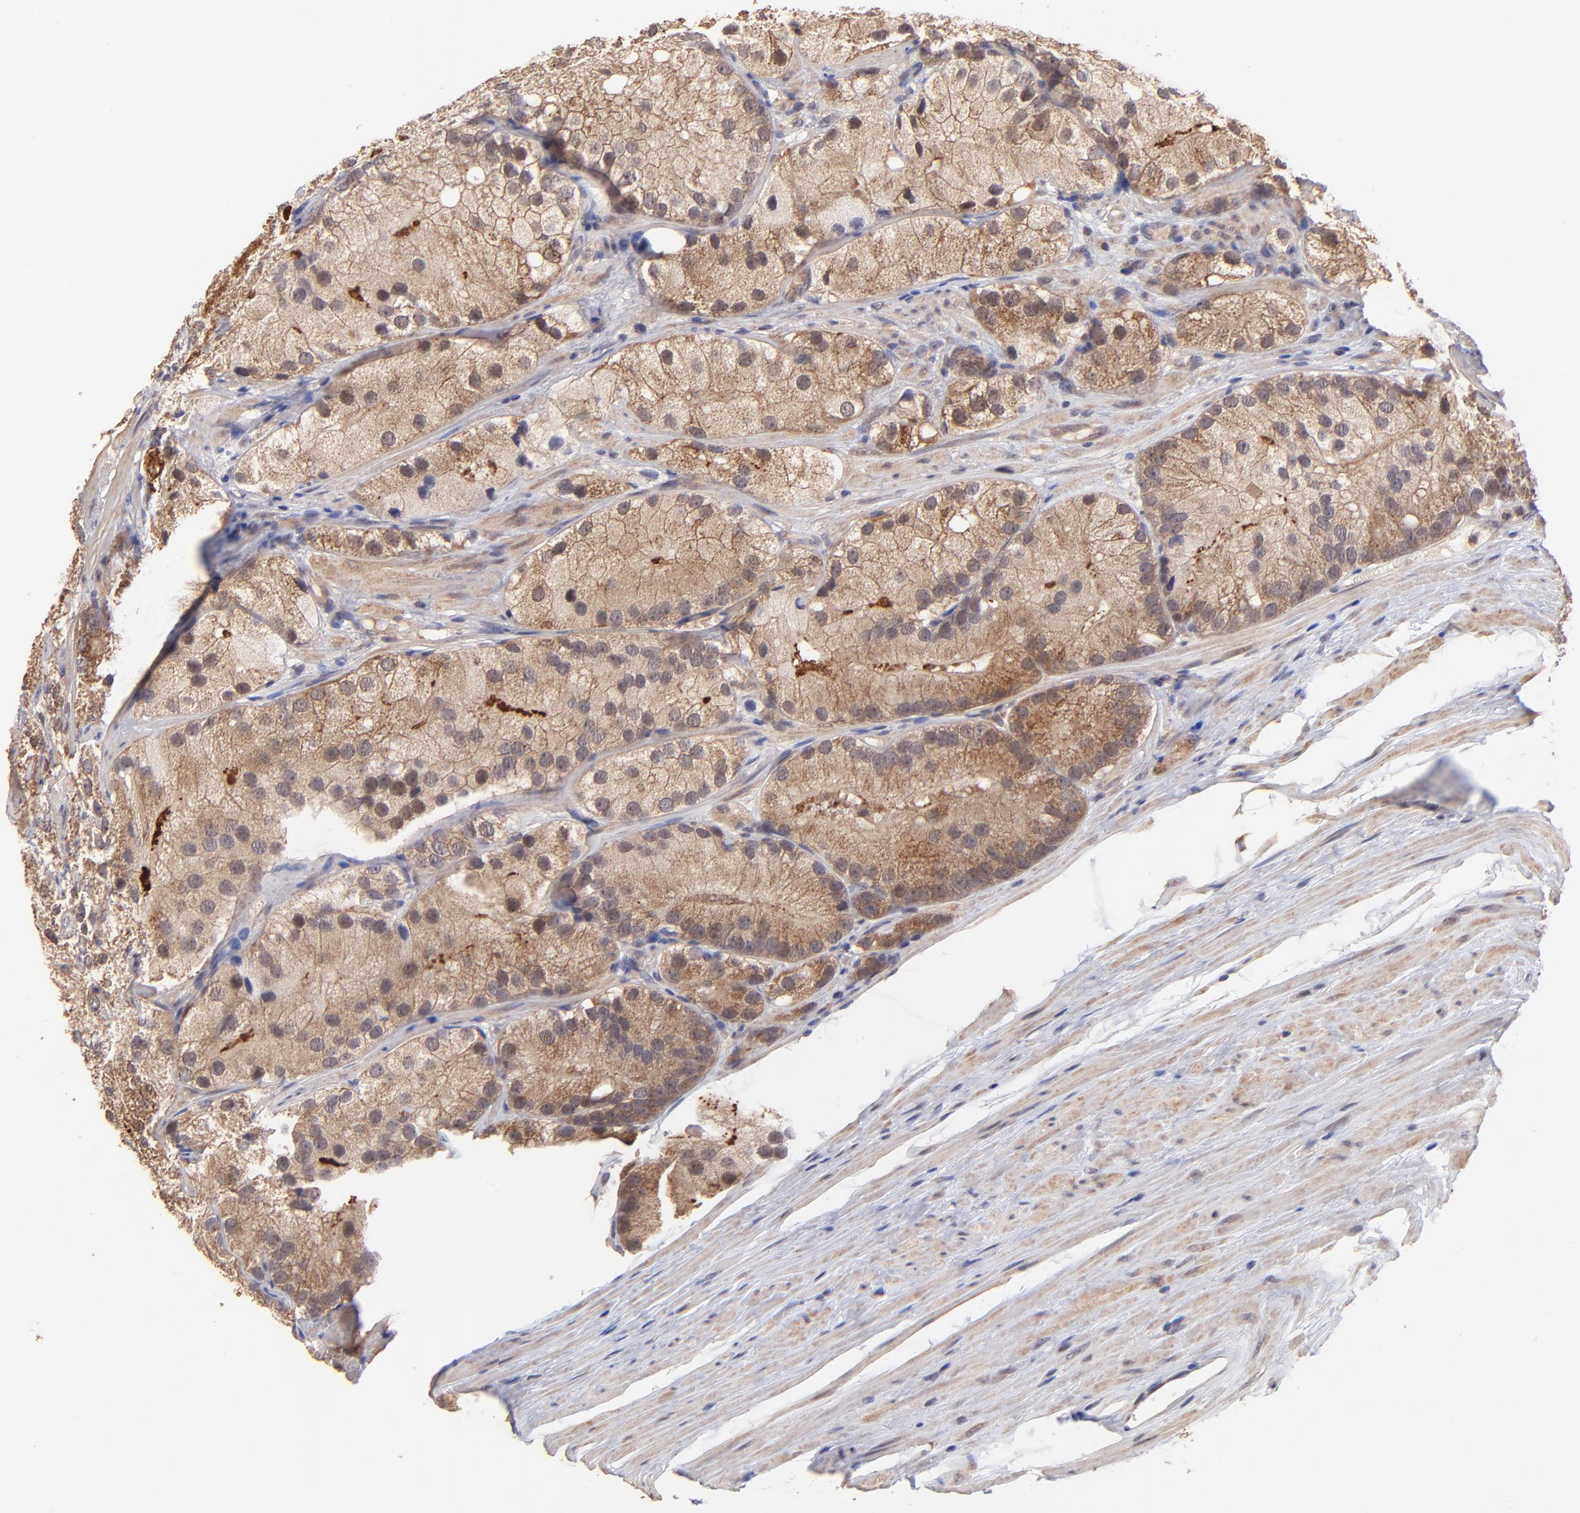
{"staining": {"intensity": "moderate", "quantity": ">75%", "location": "cytoplasmic/membranous"}, "tissue": "prostate cancer", "cell_type": "Tumor cells", "image_type": "cancer", "snomed": [{"axis": "morphology", "description": "Adenocarcinoma, Low grade"}, {"axis": "topography", "description": "Prostate"}], "caption": "Protein expression by immunohistochemistry (IHC) exhibits moderate cytoplasmic/membranous positivity in approximately >75% of tumor cells in prostate cancer.", "gene": "BAIAP2L2", "patient": {"sex": "male", "age": 69}}